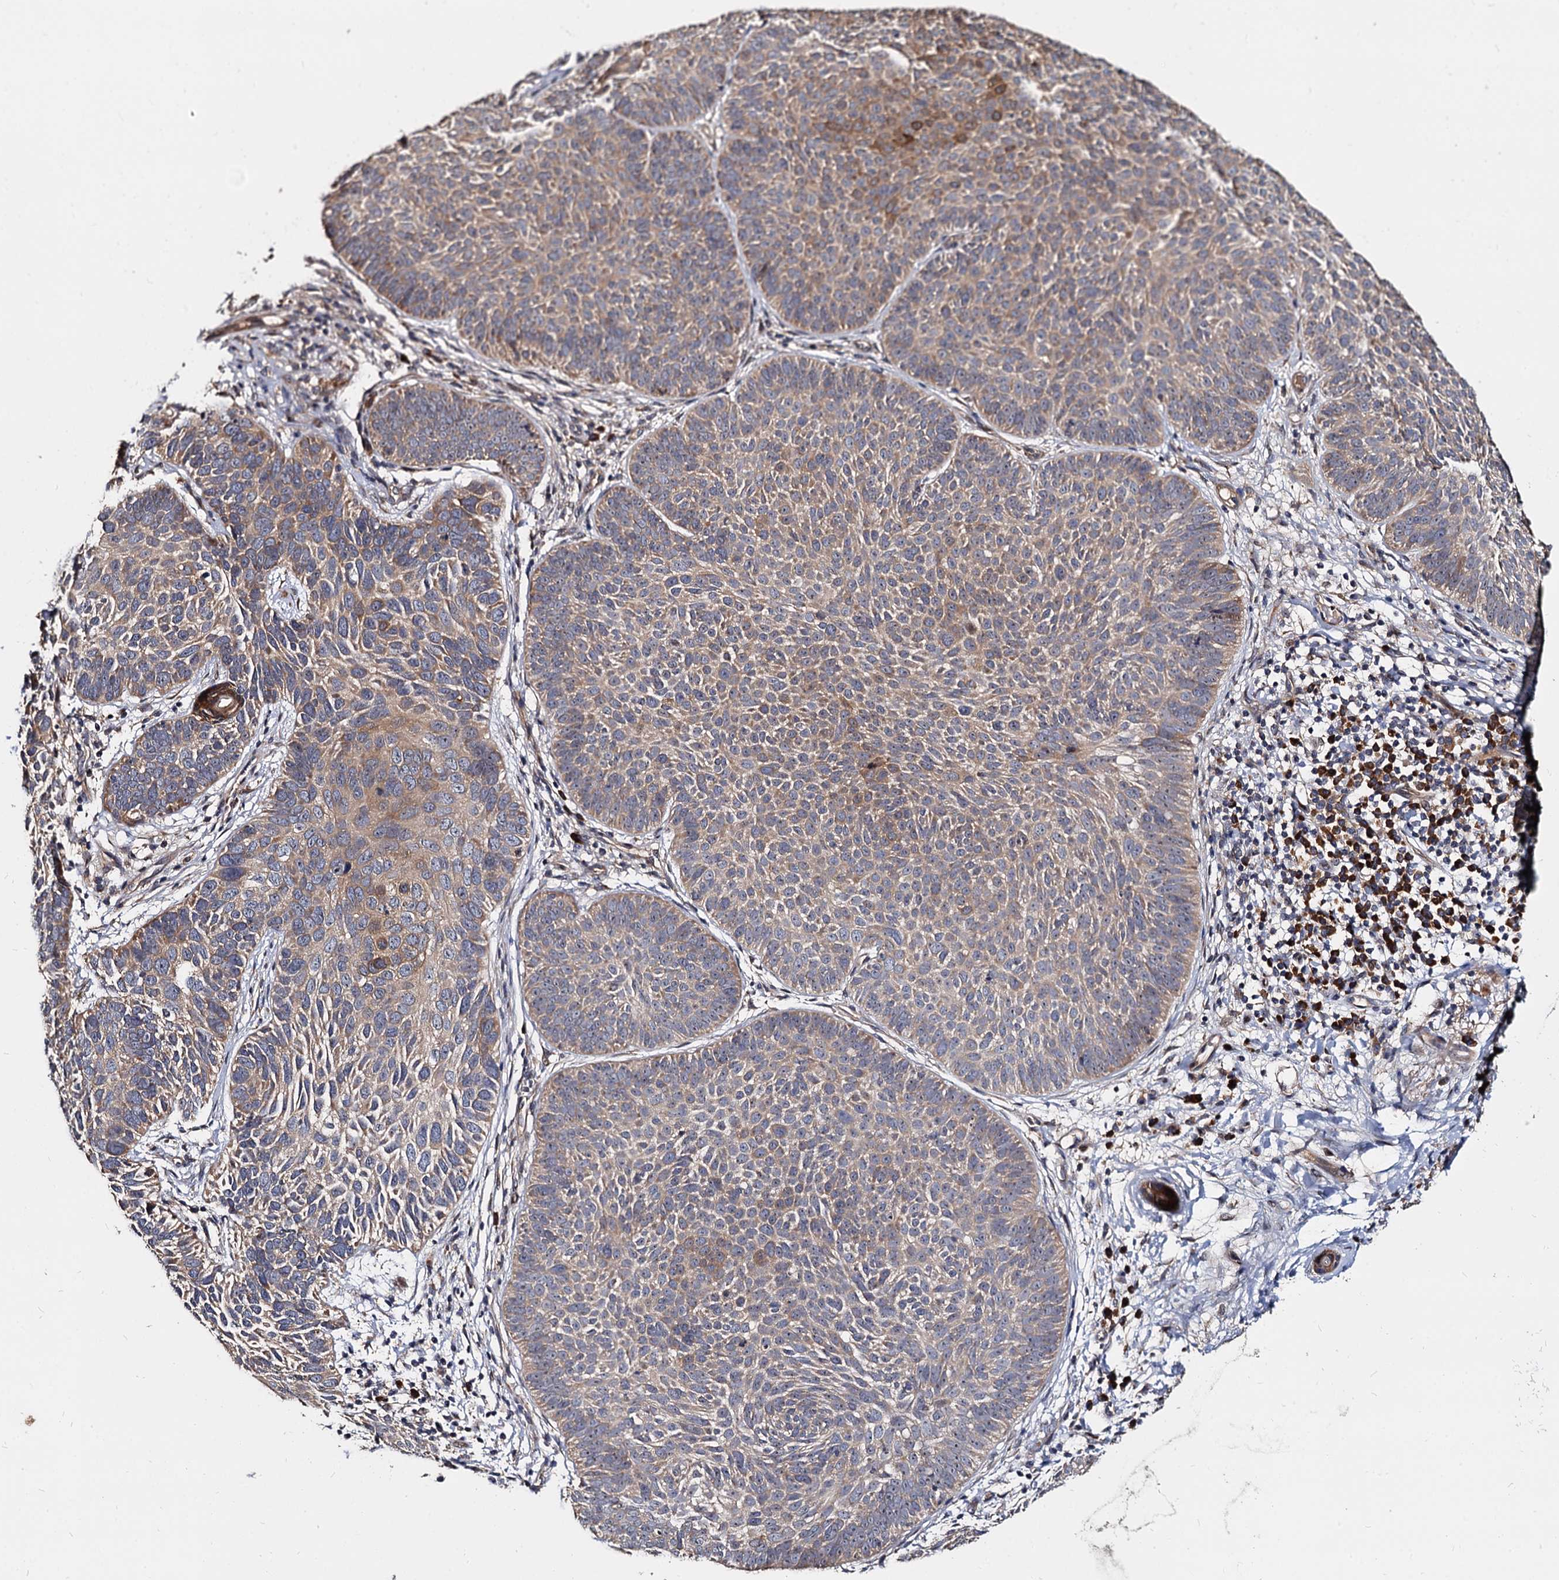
{"staining": {"intensity": "moderate", "quantity": "25%-75%", "location": "cytoplasmic/membranous"}, "tissue": "skin cancer", "cell_type": "Tumor cells", "image_type": "cancer", "snomed": [{"axis": "morphology", "description": "Basal cell carcinoma"}, {"axis": "topography", "description": "Skin"}], "caption": "Brown immunohistochemical staining in basal cell carcinoma (skin) demonstrates moderate cytoplasmic/membranous expression in approximately 25%-75% of tumor cells. Nuclei are stained in blue.", "gene": "WWC3", "patient": {"sex": "male", "age": 85}}